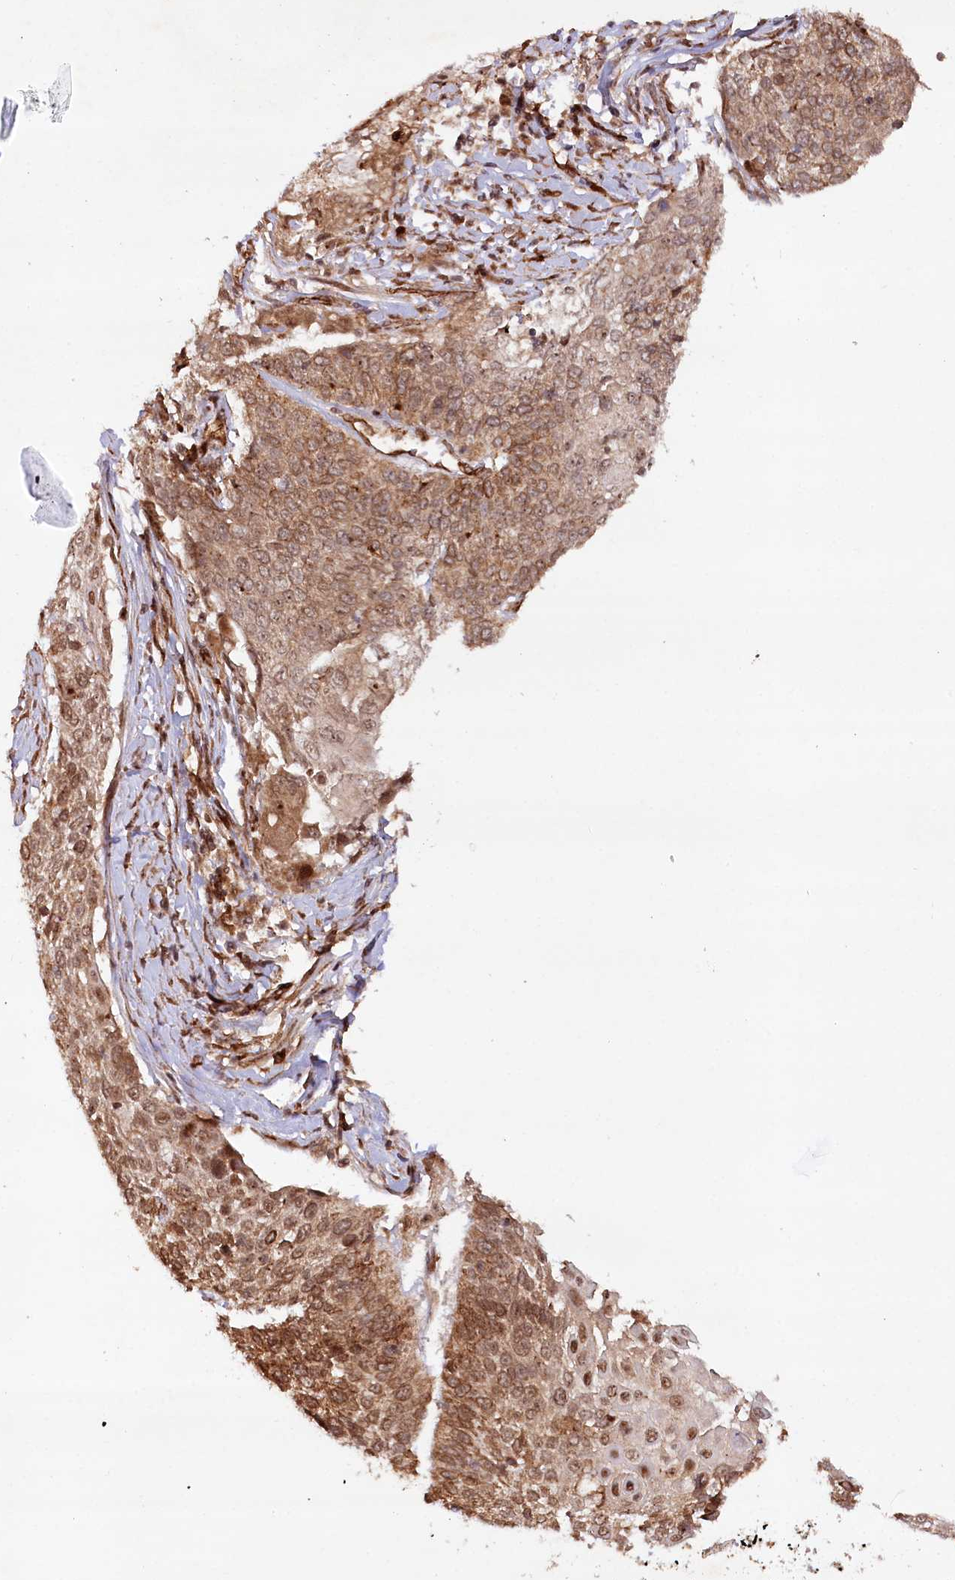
{"staining": {"intensity": "moderate", "quantity": ">75%", "location": "cytoplasmic/membranous,nuclear"}, "tissue": "cervical cancer", "cell_type": "Tumor cells", "image_type": "cancer", "snomed": [{"axis": "morphology", "description": "Squamous cell carcinoma, NOS"}, {"axis": "topography", "description": "Cervix"}], "caption": "Protein expression analysis of cervical cancer (squamous cell carcinoma) demonstrates moderate cytoplasmic/membranous and nuclear positivity in about >75% of tumor cells. The staining is performed using DAB brown chromogen to label protein expression. The nuclei are counter-stained blue using hematoxylin.", "gene": "ALKBH8", "patient": {"sex": "female", "age": 39}}